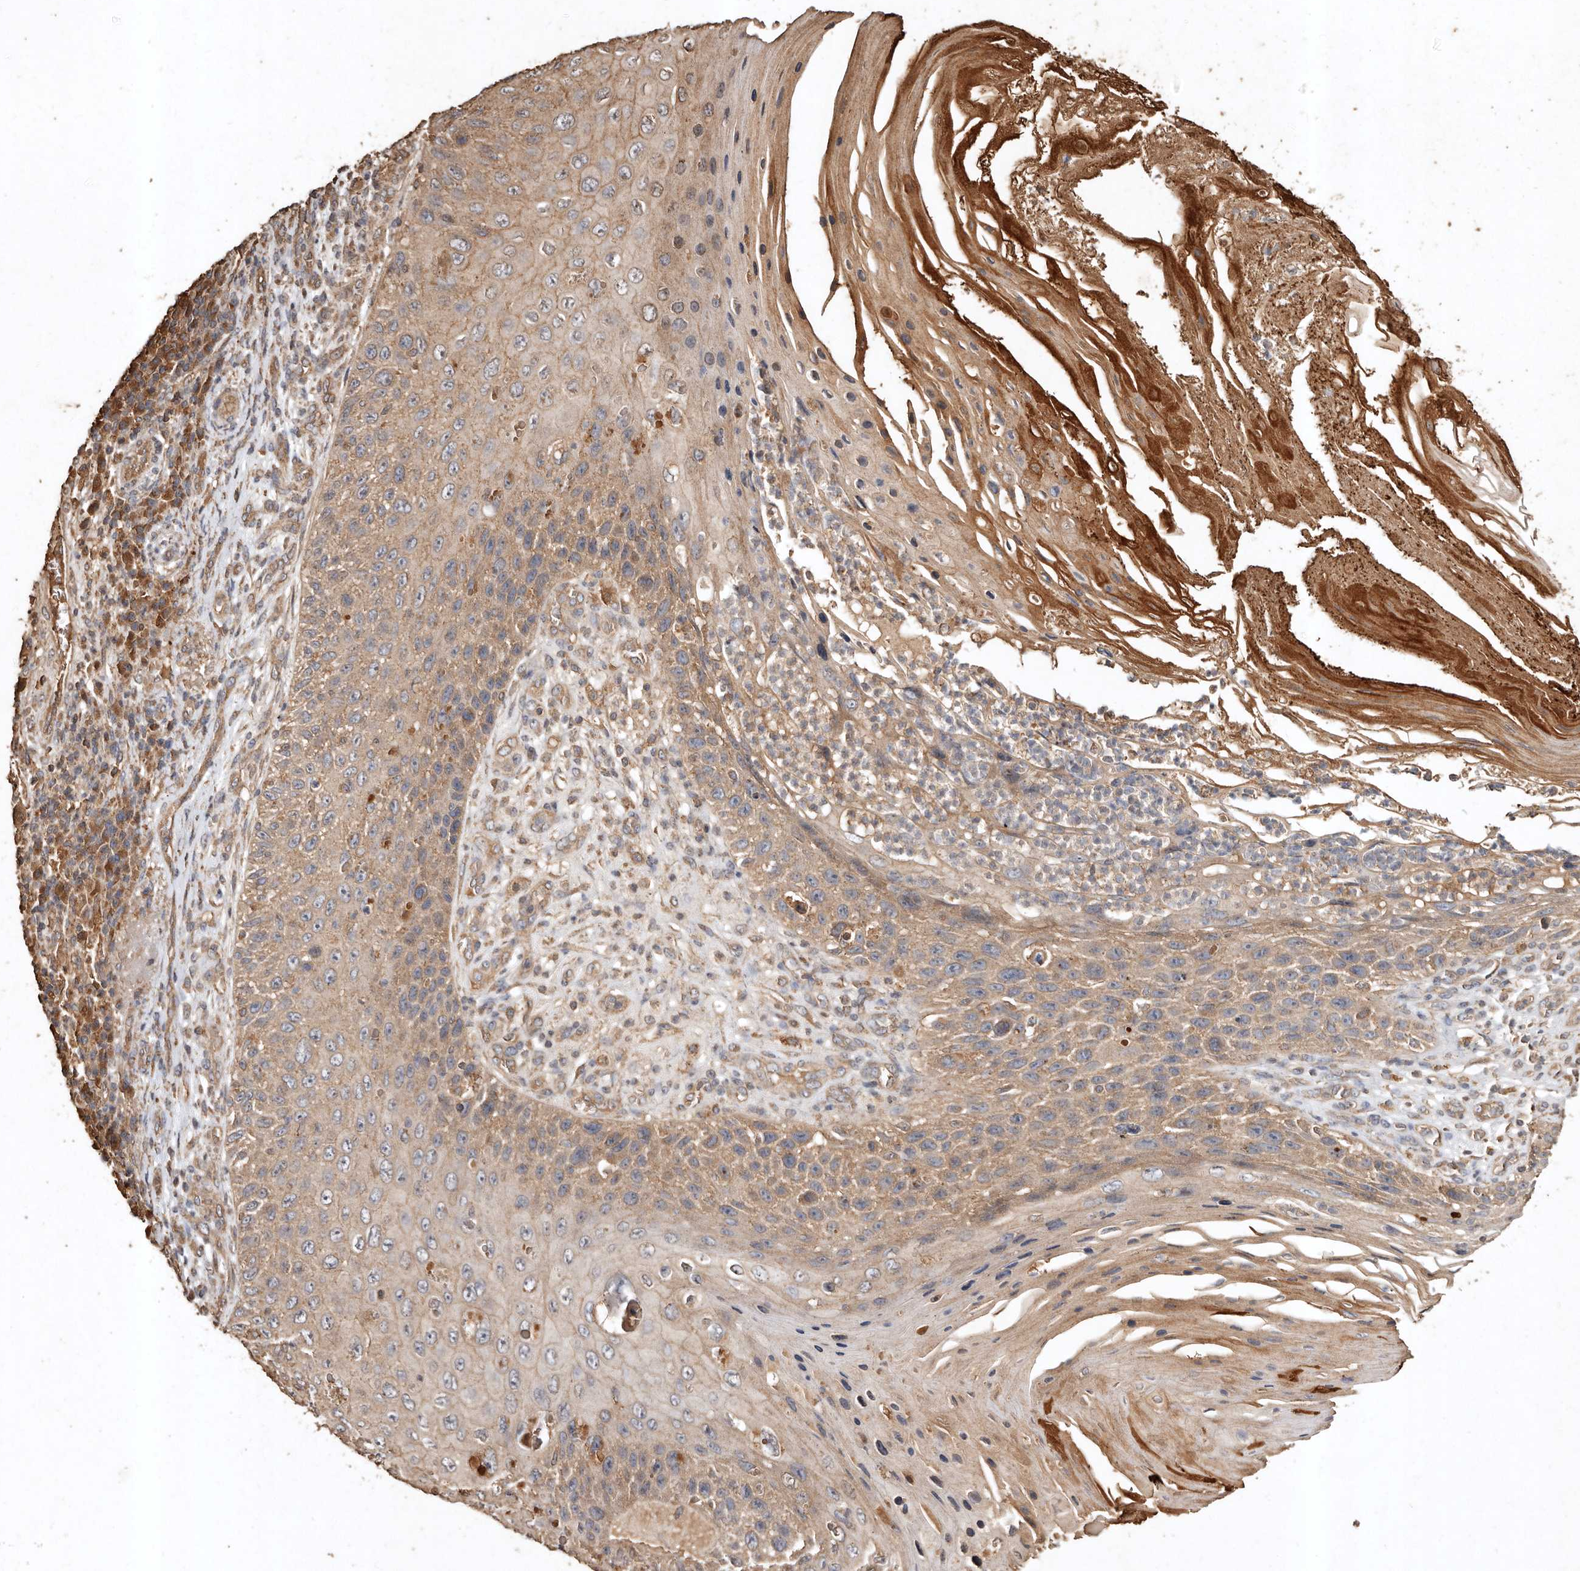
{"staining": {"intensity": "weak", "quantity": "25%-75%", "location": "cytoplasmic/membranous"}, "tissue": "skin cancer", "cell_type": "Tumor cells", "image_type": "cancer", "snomed": [{"axis": "morphology", "description": "Squamous cell carcinoma, NOS"}, {"axis": "topography", "description": "Skin"}], "caption": "The photomicrograph reveals immunohistochemical staining of skin squamous cell carcinoma. There is weak cytoplasmic/membranous staining is identified in about 25%-75% of tumor cells.", "gene": "FARS2", "patient": {"sex": "female", "age": 88}}